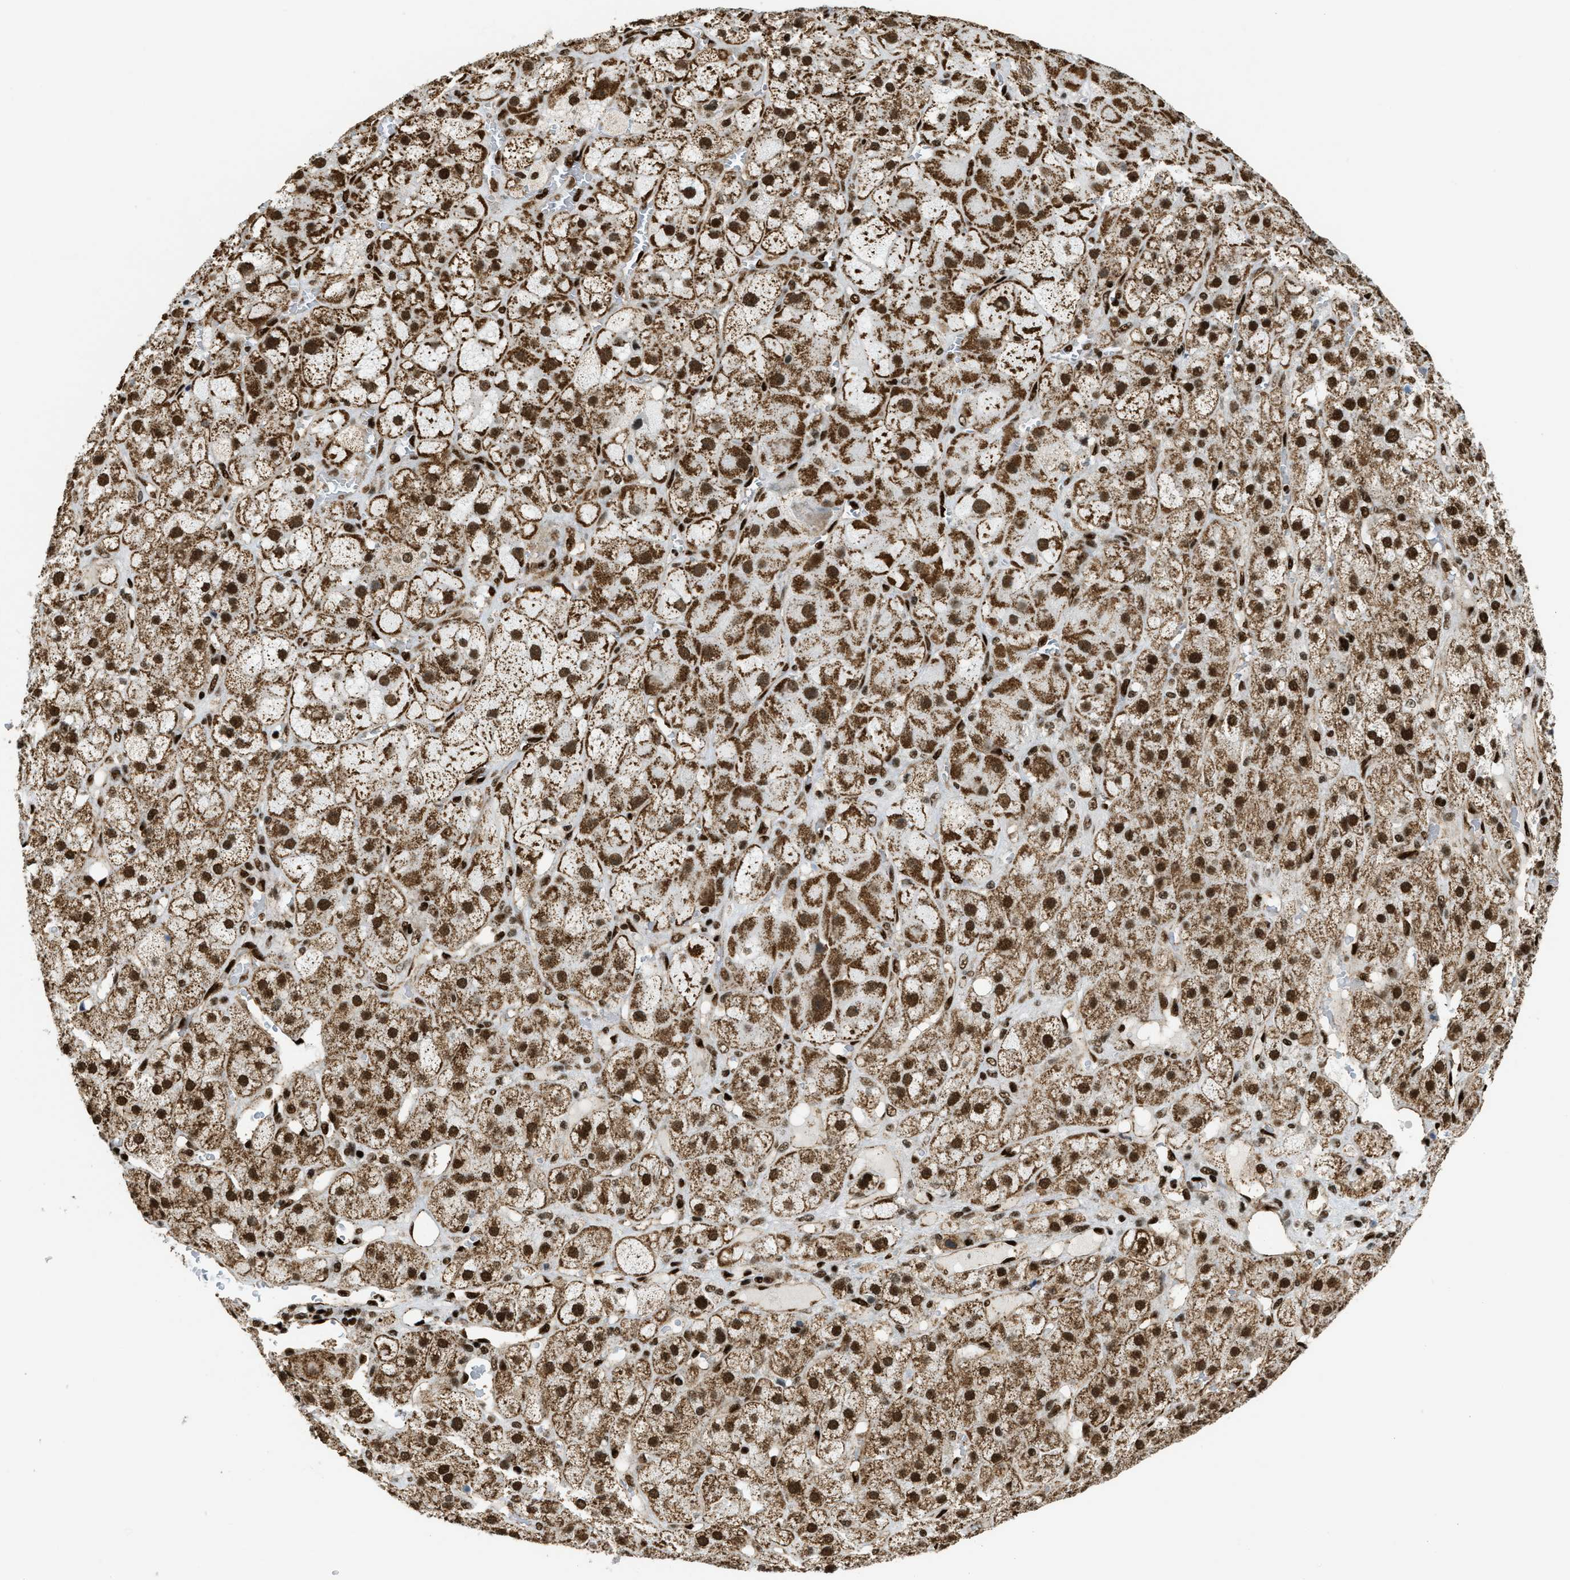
{"staining": {"intensity": "strong", "quantity": ">75%", "location": "cytoplasmic/membranous,nuclear"}, "tissue": "adrenal gland", "cell_type": "Glandular cells", "image_type": "normal", "snomed": [{"axis": "morphology", "description": "Normal tissue, NOS"}, {"axis": "topography", "description": "Adrenal gland"}], "caption": "Brown immunohistochemical staining in unremarkable human adrenal gland exhibits strong cytoplasmic/membranous,nuclear positivity in approximately >75% of glandular cells.", "gene": "GABPB1", "patient": {"sex": "female", "age": 47}}